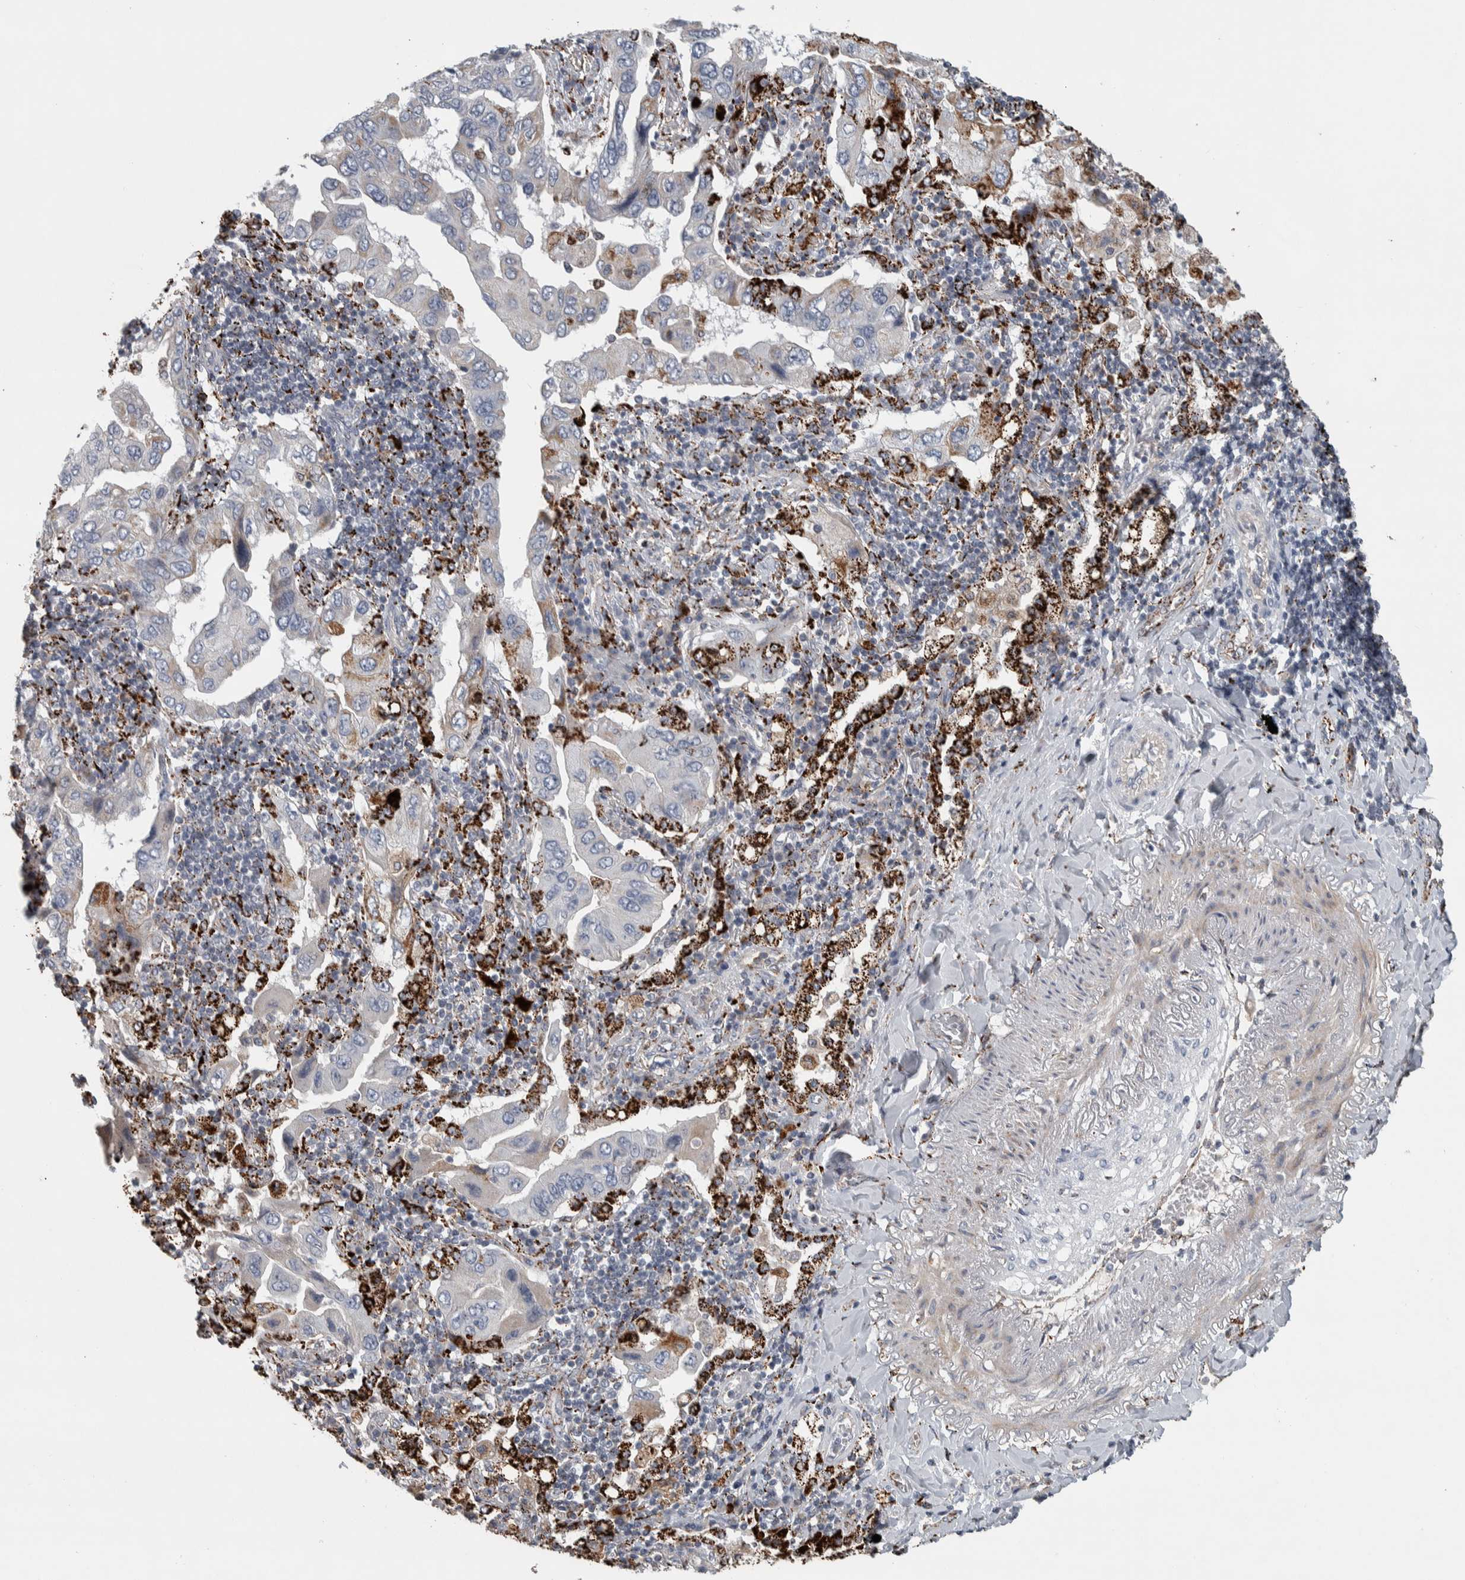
{"staining": {"intensity": "weak", "quantity": "<25%", "location": "cytoplasmic/membranous"}, "tissue": "lung cancer", "cell_type": "Tumor cells", "image_type": "cancer", "snomed": [{"axis": "morphology", "description": "Adenocarcinoma, NOS"}, {"axis": "topography", "description": "Lung"}], "caption": "High magnification brightfield microscopy of lung adenocarcinoma stained with DAB (brown) and counterstained with hematoxylin (blue): tumor cells show no significant expression. (Immunohistochemistry (ihc), brightfield microscopy, high magnification).", "gene": "FAM78A", "patient": {"sex": "female", "age": 65}}